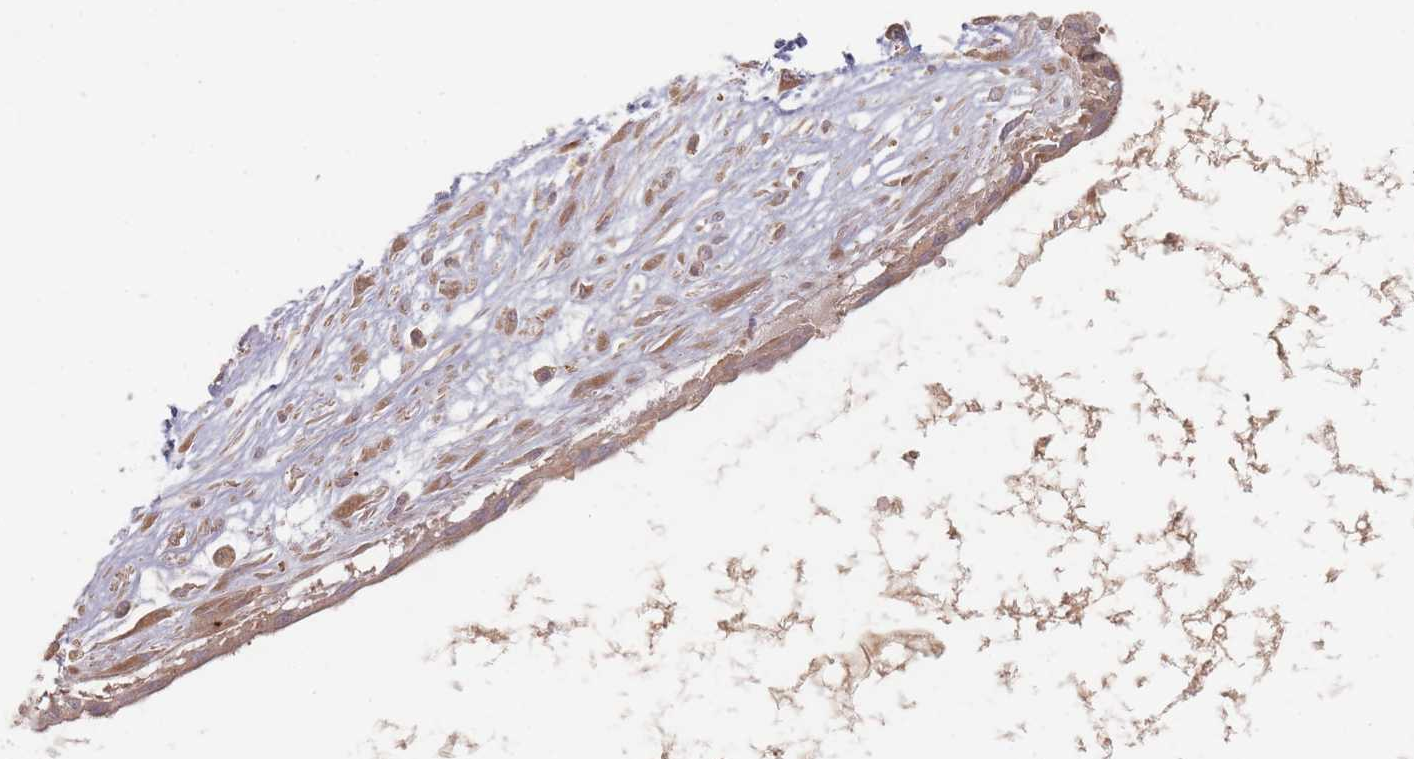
{"staining": {"intensity": "moderate", "quantity": ">75%", "location": "cytoplasmic/membranous"}, "tissue": "ovarian cancer", "cell_type": "Tumor cells", "image_type": "cancer", "snomed": [{"axis": "morphology", "description": "Cystadenocarcinoma, mucinous, NOS"}, {"axis": "topography", "description": "Ovary"}], "caption": "Ovarian cancer (mucinous cystadenocarcinoma) tissue reveals moderate cytoplasmic/membranous staining in about >75% of tumor cells, visualized by immunohistochemistry.", "gene": "SLC35F3", "patient": {"sex": "female", "age": 73}}